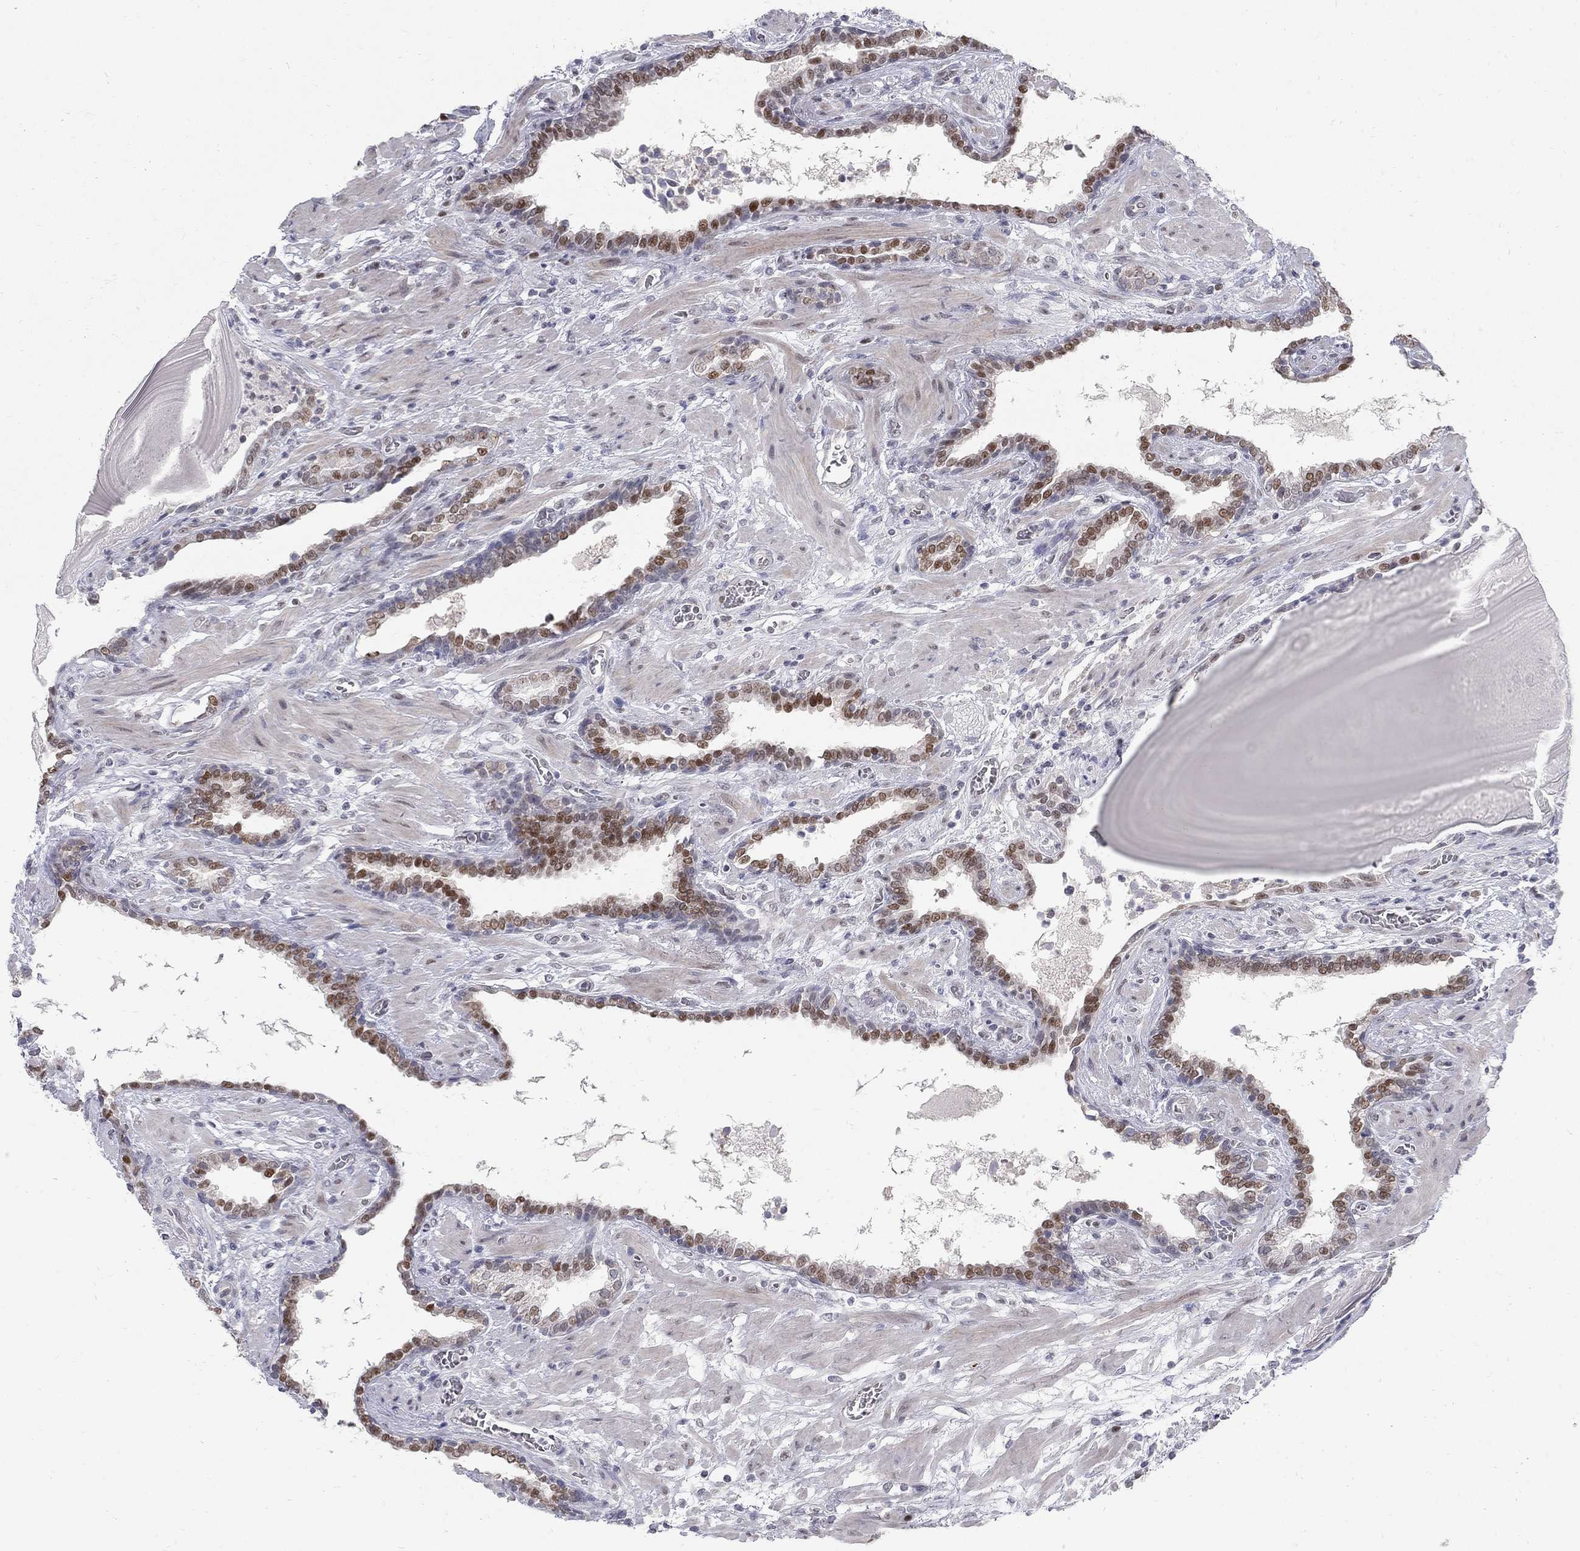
{"staining": {"intensity": "strong", "quantity": "25%-75%", "location": "nuclear"}, "tissue": "prostate cancer", "cell_type": "Tumor cells", "image_type": "cancer", "snomed": [{"axis": "morphology", "description": "Adenocarcinoma, Low grade"}, {"axis": "topography", "description": "Prostate"}], "caption": "Prostate cancer stained with DAB (3,3'-diaminobenzidine) immunohistochemistry reveals high levels of strong nuclear staining in about 25%-75% of tumor cells.", "gene": "GCFC2", "patient": {"sex": "male", "age": 69}}